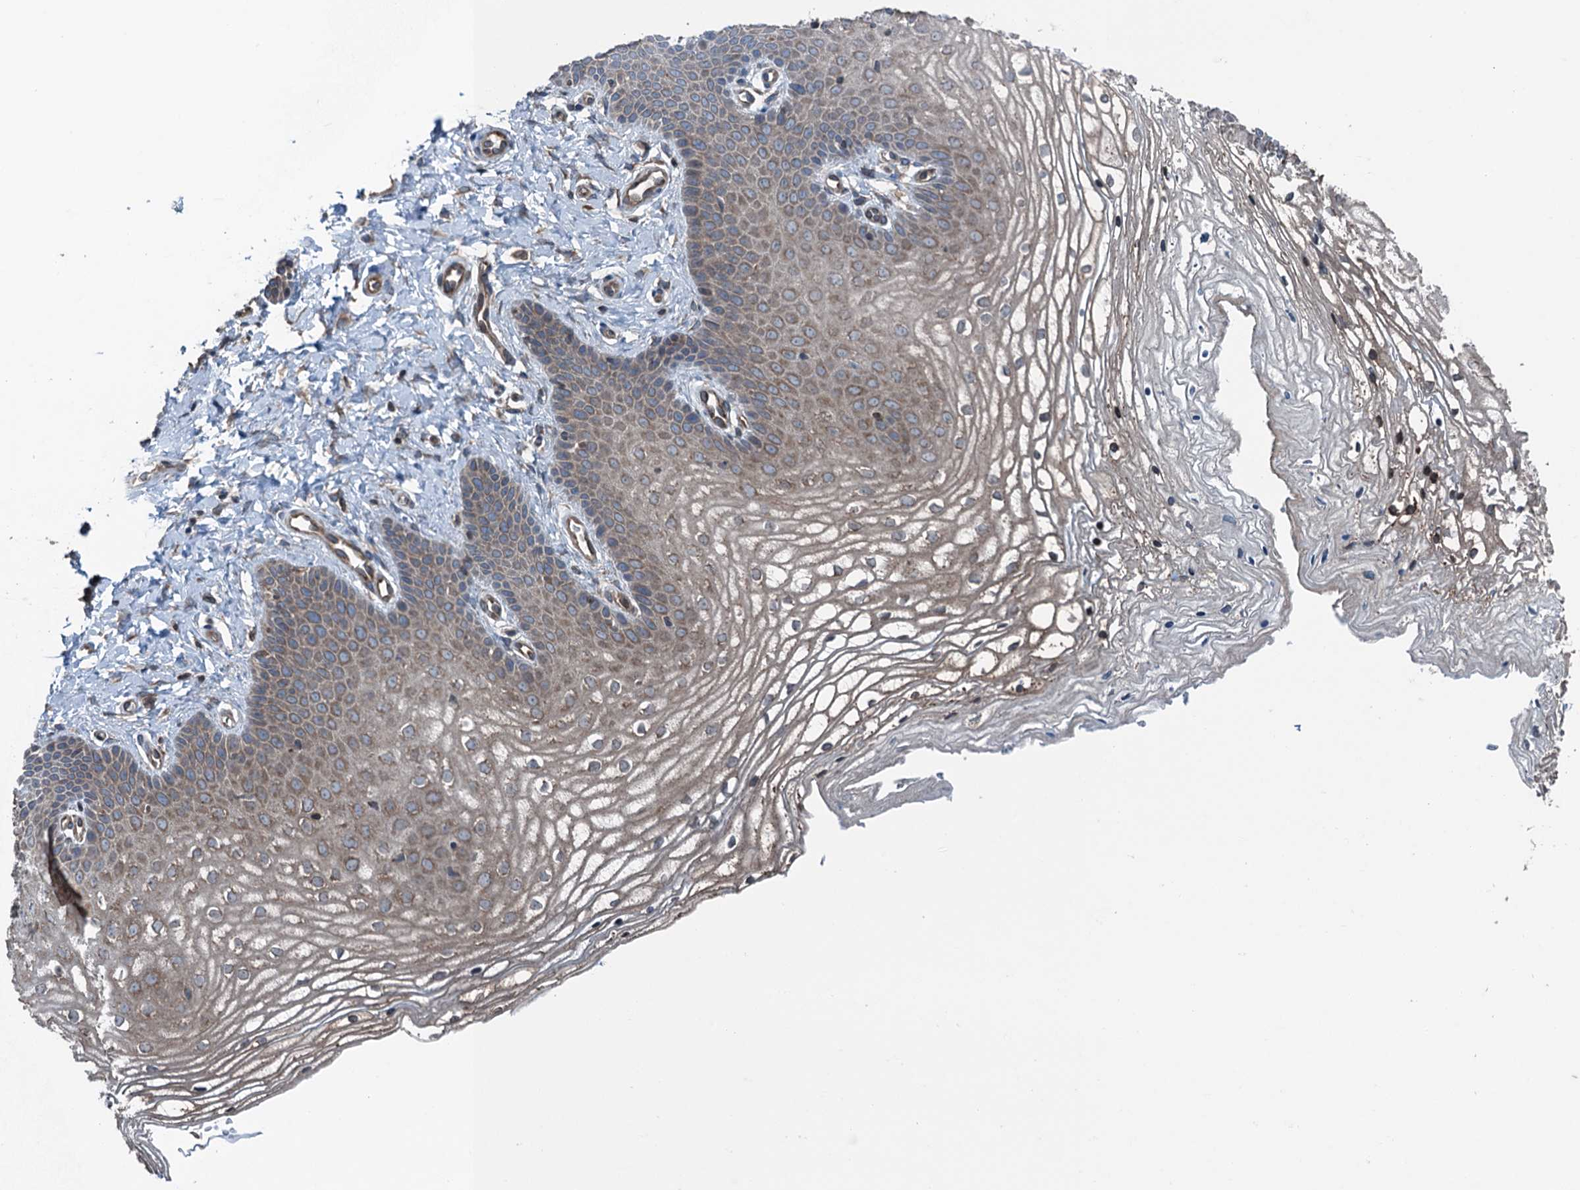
{"staining": {"intensity": "weak", "quantity": ">75%", "location": "cytoplasmic/membranous"}, "tissue": "vagina", "cell_type": "Squamous epithelial cells", "image_type": "normal", "snomed": [{"axis": "morphology", "description": "Normal tissue, NOS"}, {"axis": "topography", "description": "Vagina"}], "caption": "Immunohistochemistry (DAB (3,3'-diaminobenzidine)) staining of unremarkable vagina displays weak cytoplasmic/membranous protein staining in about >75% of squamous epithelial cells.", "gene": "TRAPPC8", "patient": {"sex": "female", "age": 68}}